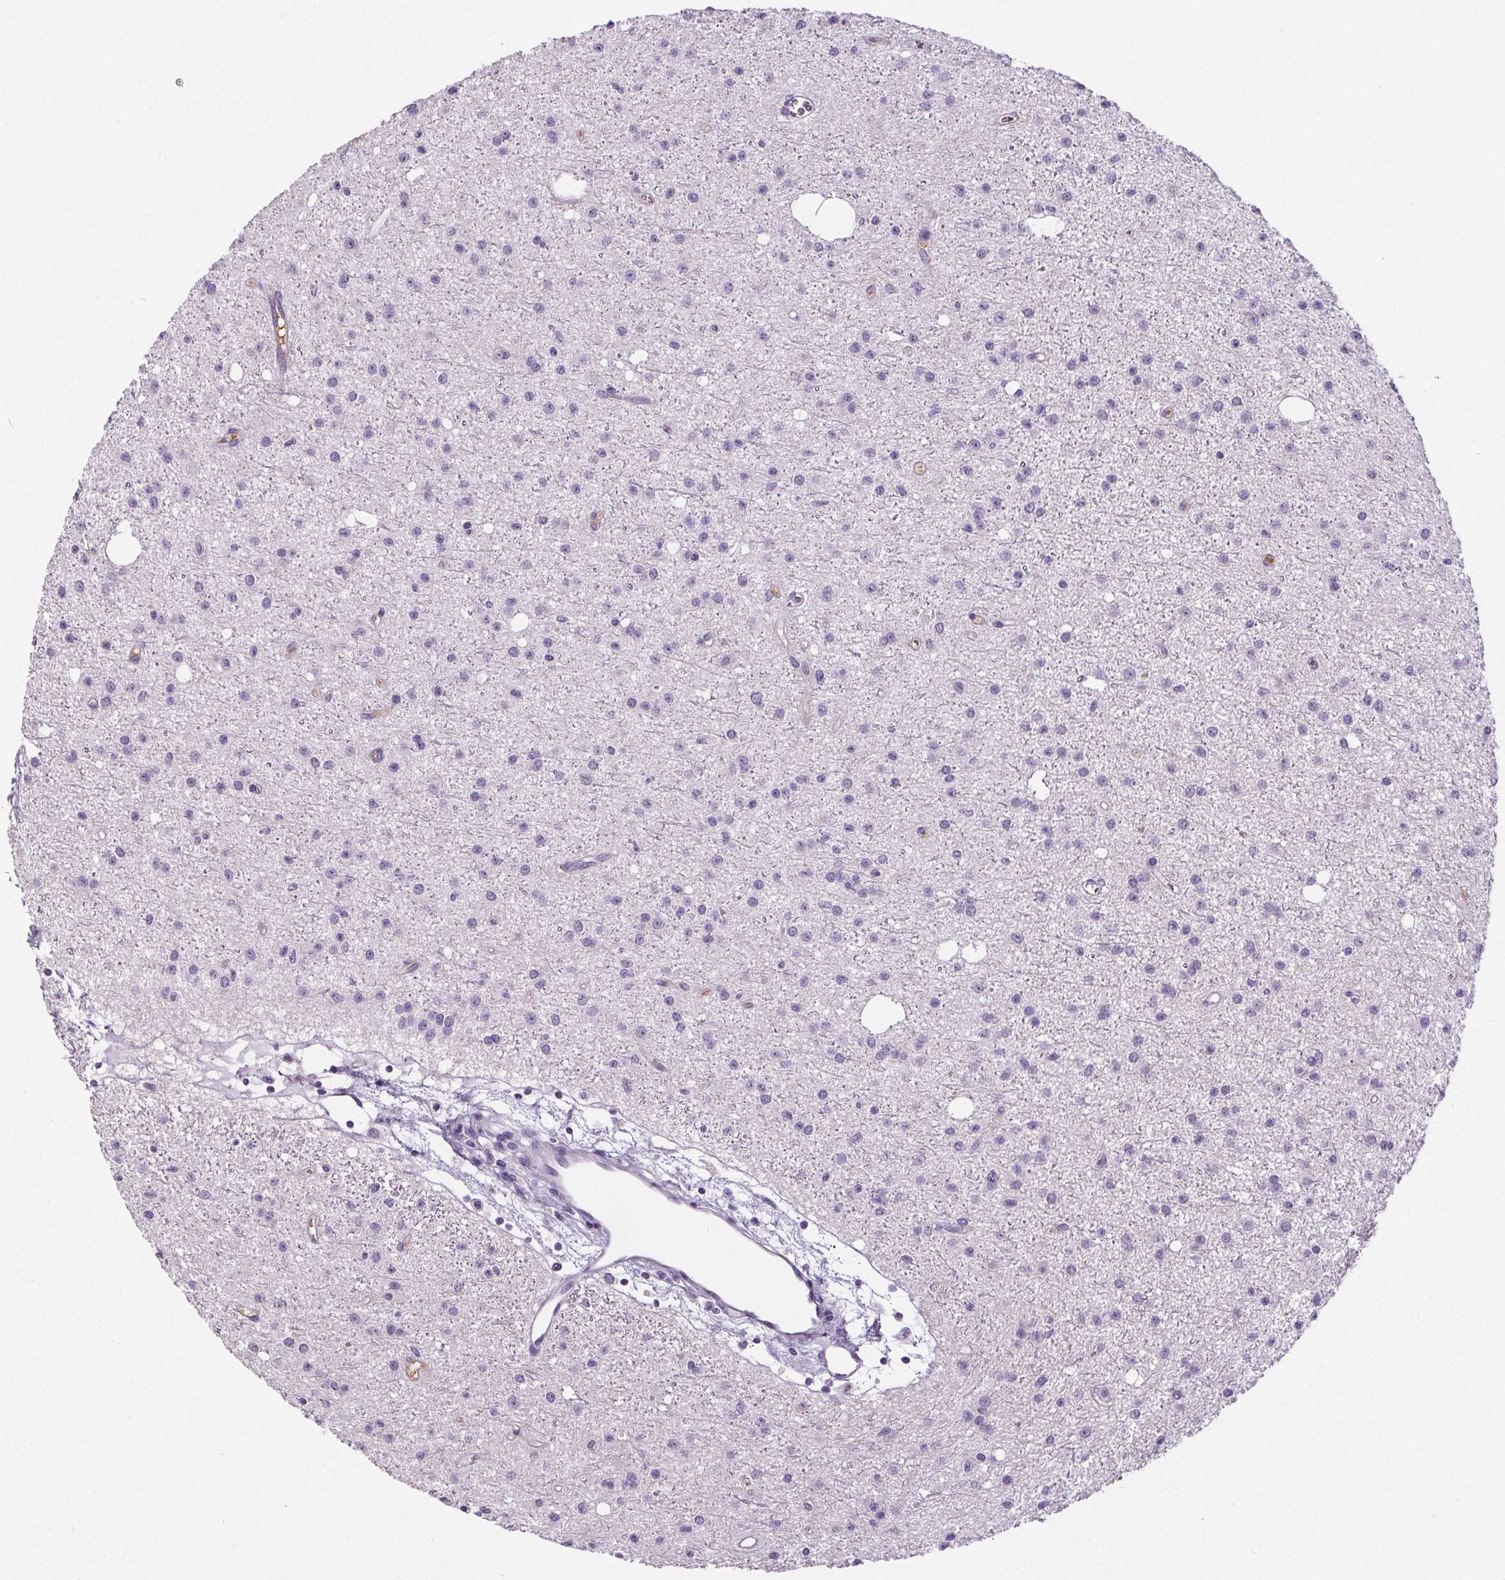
{"staining": {"intensity": "negative", "quantity": "none", "location": "none"}, "tissue": "glioma", "cell_type": "Tumor cells", "image_type": "cancer", "snomed": [{"axis": "morphology", "description": "Glioma, malignant, Low grade"}, {"axis": "topography", "description": "Brain"}], "caption": "This histopathology image is of malignant glioma (low-grade) stained with IHC to label a protein in brown with the nuclei are counter-stained blue. There is no positivity in tumor cells.", "gene": "CD5L", "patient": {"sex": "male", "age": 27}}